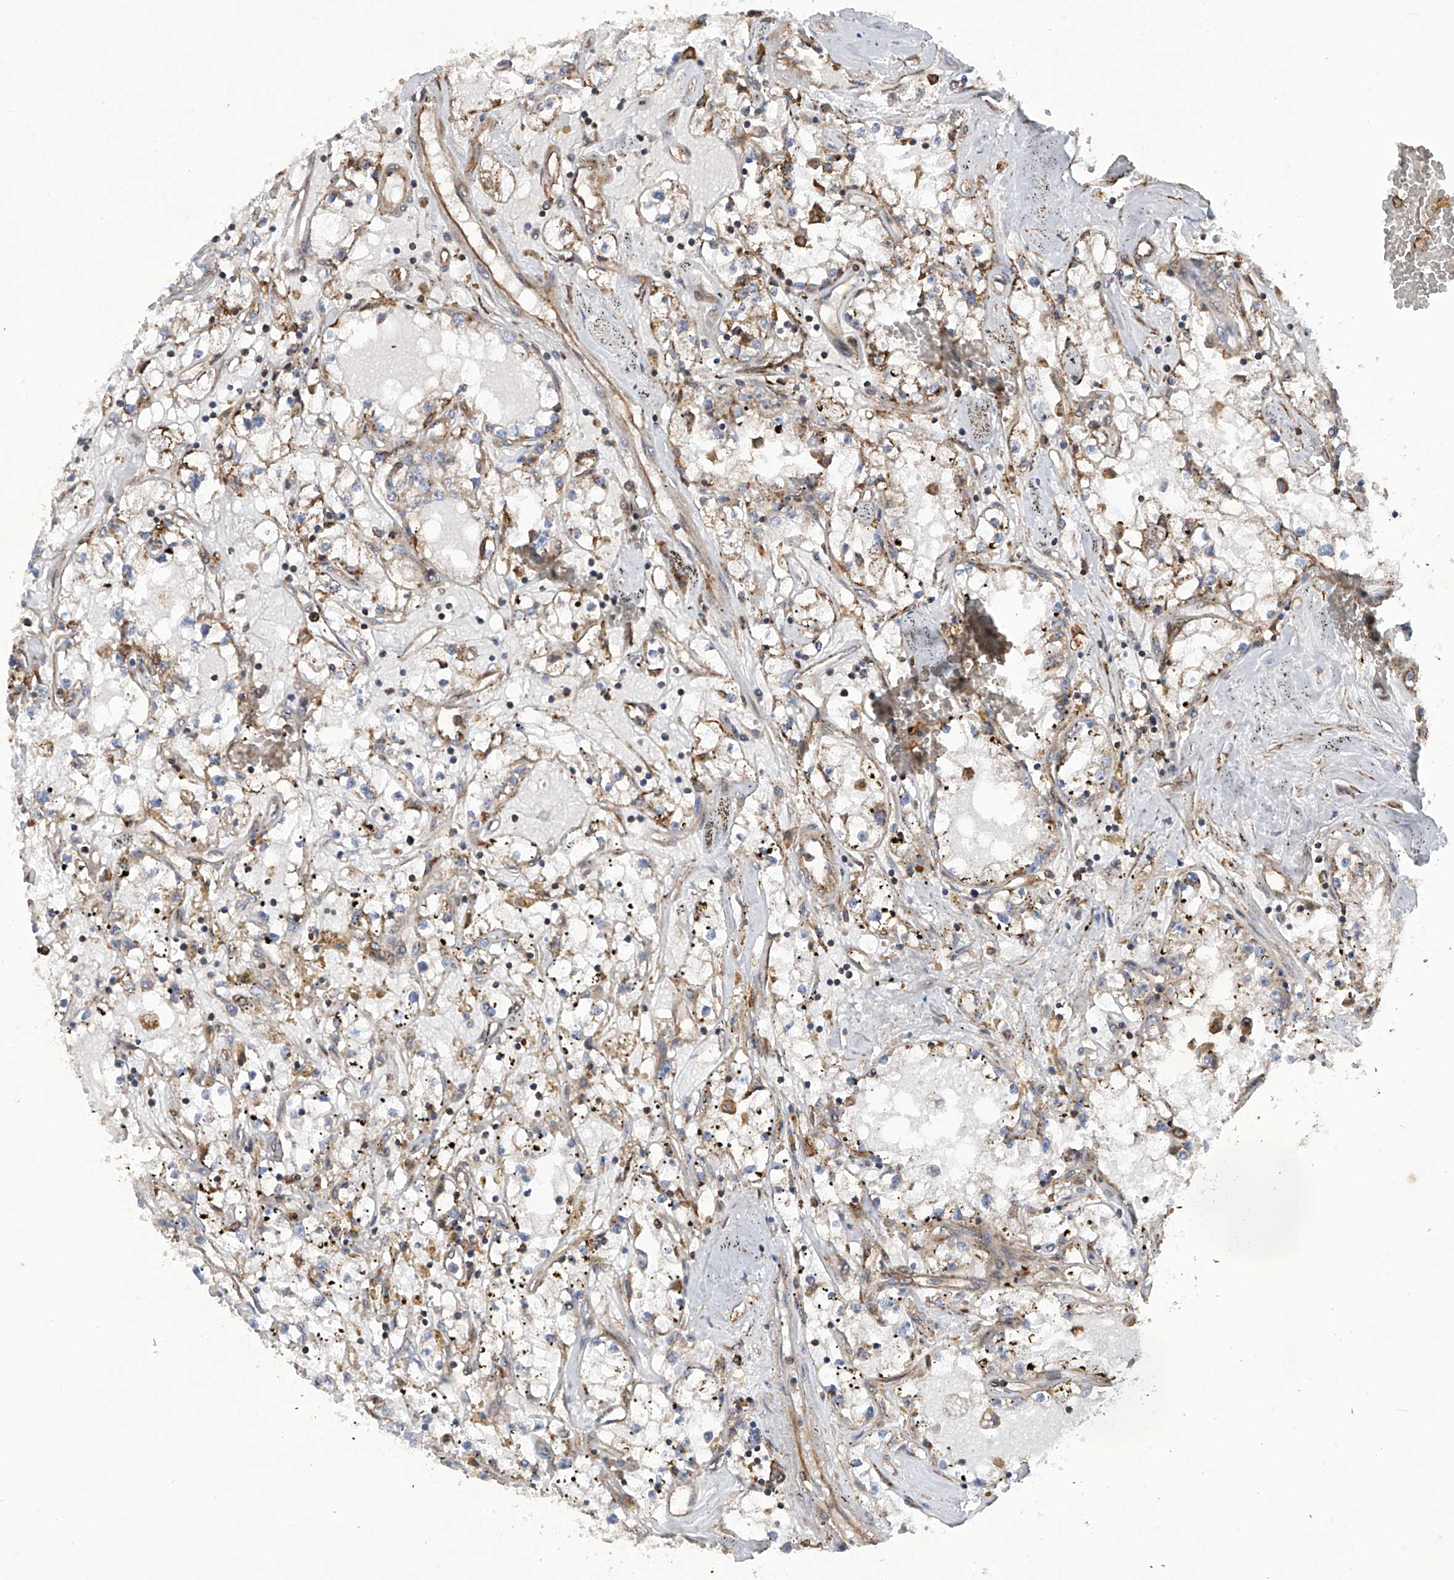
{"staining": {"intensity": "negative", "quantity": "none", "location": "none"}, "tissue": "renal cancer", "cell_type": "Tumor cells", "image_type": "cancer", "snomed": [{"axis": "morphology", "description": "Adenocarcinoma, NOS"}, {"axis": "topography", "description": "Kidney"}], "caption": "Immunohistochemistry (IHC) micrograph of neoplastic tissue: renal cancer stained with DAB displays no significant protein expression in tumor cells. The staining is performed using DAB (3,3'-diaminobenzidine) brown chromogen with nuclei counter-stained in using hematoxylin.", "gene": "SMAP1", "patient": {"sex": "male", "age": 56}}